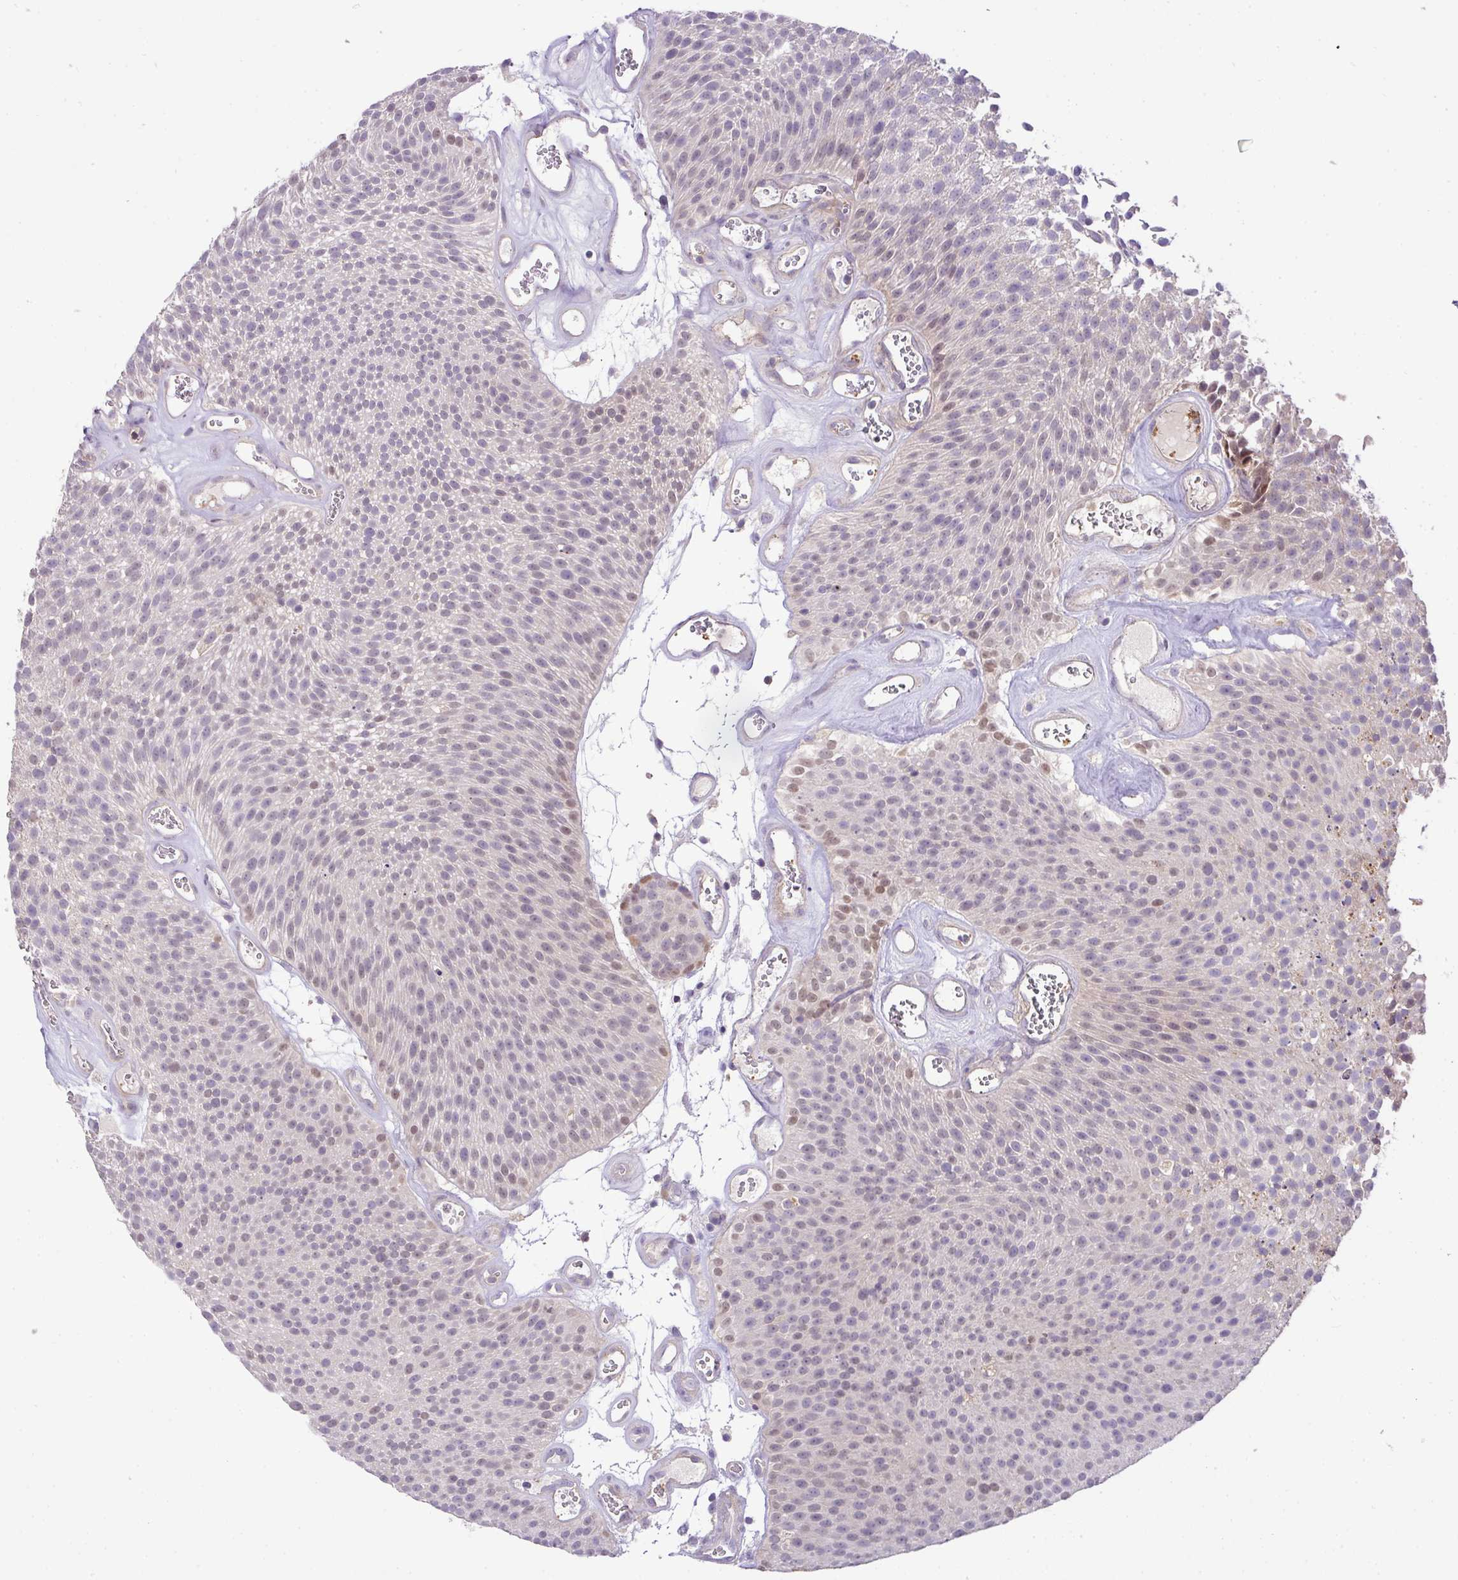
{"staining": {"intensity": "moderate", "quantity": "<25%", "location": "nuclear"}, "tissue": "urothelial cancer", "cell_type": "Tumor cells", "image_type": "cancer", "snomed": [{"axis": "morphology", "description": "Urothelial carcinoma, Low grade"}, {"axis": "topography", "description": "Urinary bladder"}], "caption": "An image of human urothelial cancer stained for a protein demonstrates moderate nuclear brown staining in tumor cells.", "gene": "HOXC13", "patient": {"sex": "female", "age": 79}}